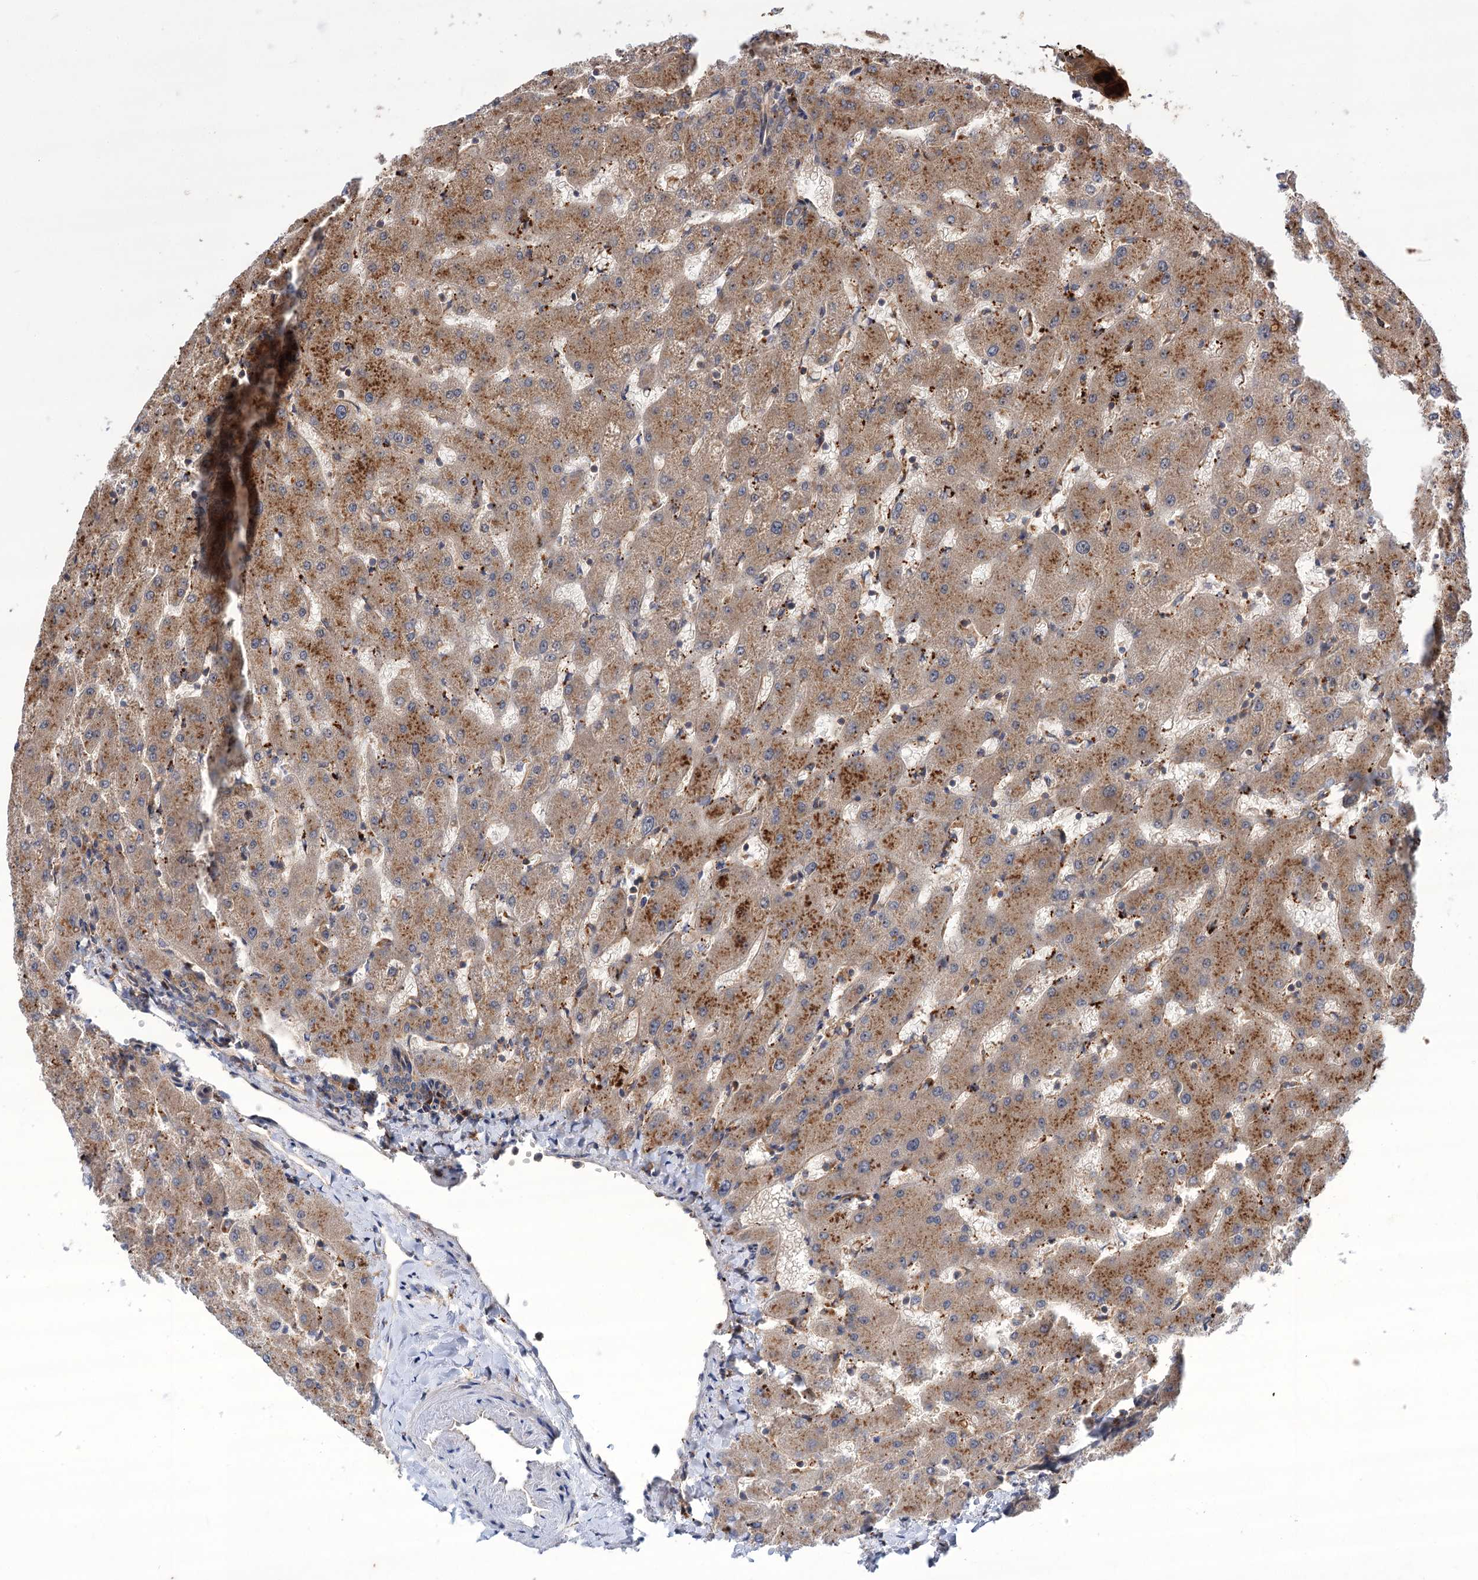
{"staining": {"intensity": "weak", "quantity": ">75%", "location": "cytoplasmic/membranous"}, "tissue": "liver", "cell_type": "Cholangiocytes", "image_type": "normal", "snomed": [{"axis": "morphology", "description": "Normal tissue, NOS"}, {"axis": "topography", "description": "Liver"}], "caption": "Immunohistochemical staining of benign human liver reveals low levels of weak cytoplasmic/membranous staining in approximately >75% of cholangiocytes.", "gene": "PATL1", "patient": {"sex": "female", "age": 63}}